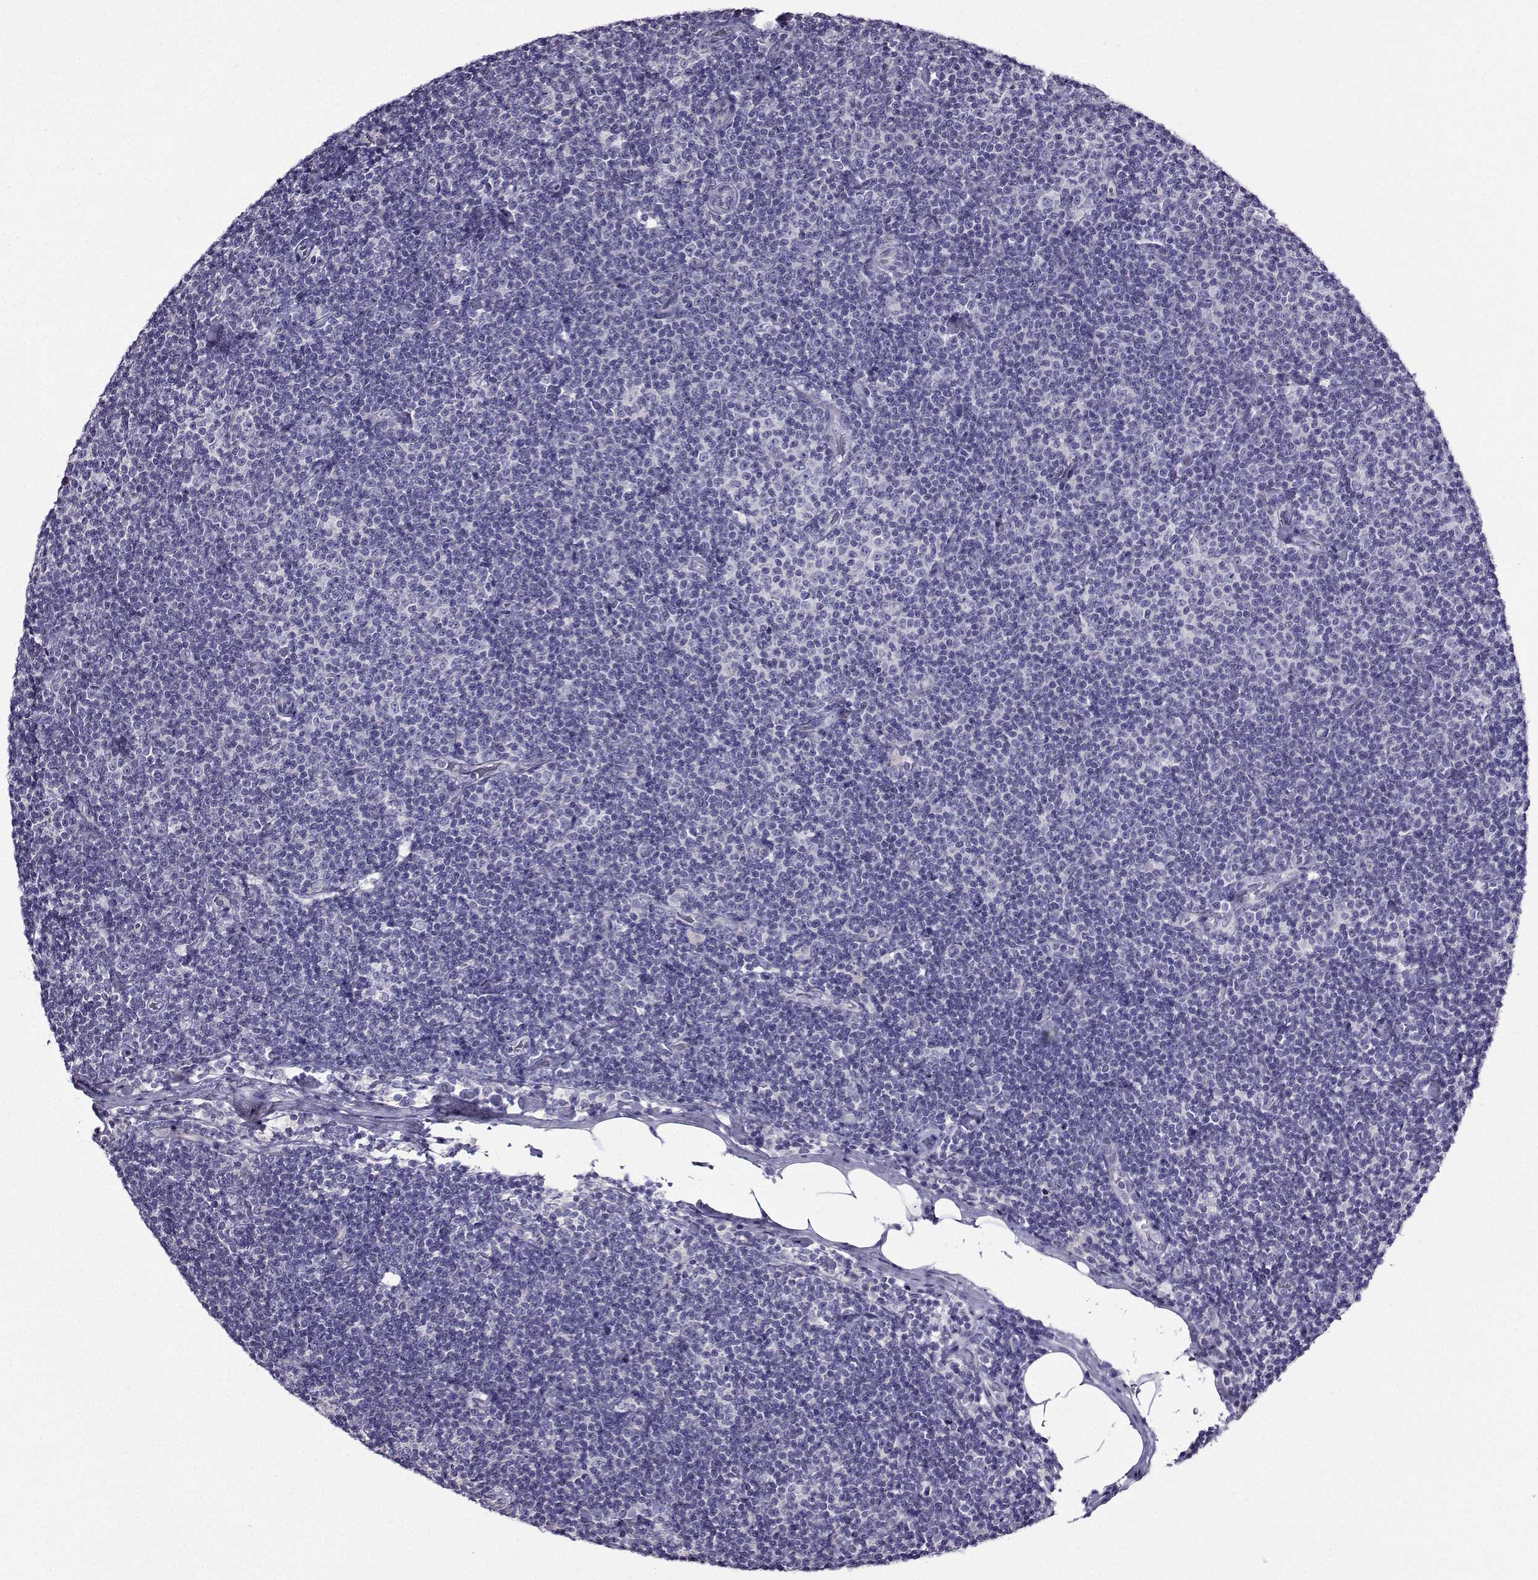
{"staining": {"intensity": "negative", "quantity": "none", "location": "none"}, "tissue": "lymphoma", "cell_type": "Tumor cells", "image_type": "cancer", "snomed": [{"axis": "morphology", "description": "Malignant lymphoma, non-Hodgkin's type, Low grade"}, {"axis": "topography", "description": "Lymph node"}], "caption": "Tumor cells show no significant expression in lymphoma.", "gene": "TMEM266", "patient": {"sex": "male", "age": 81}}